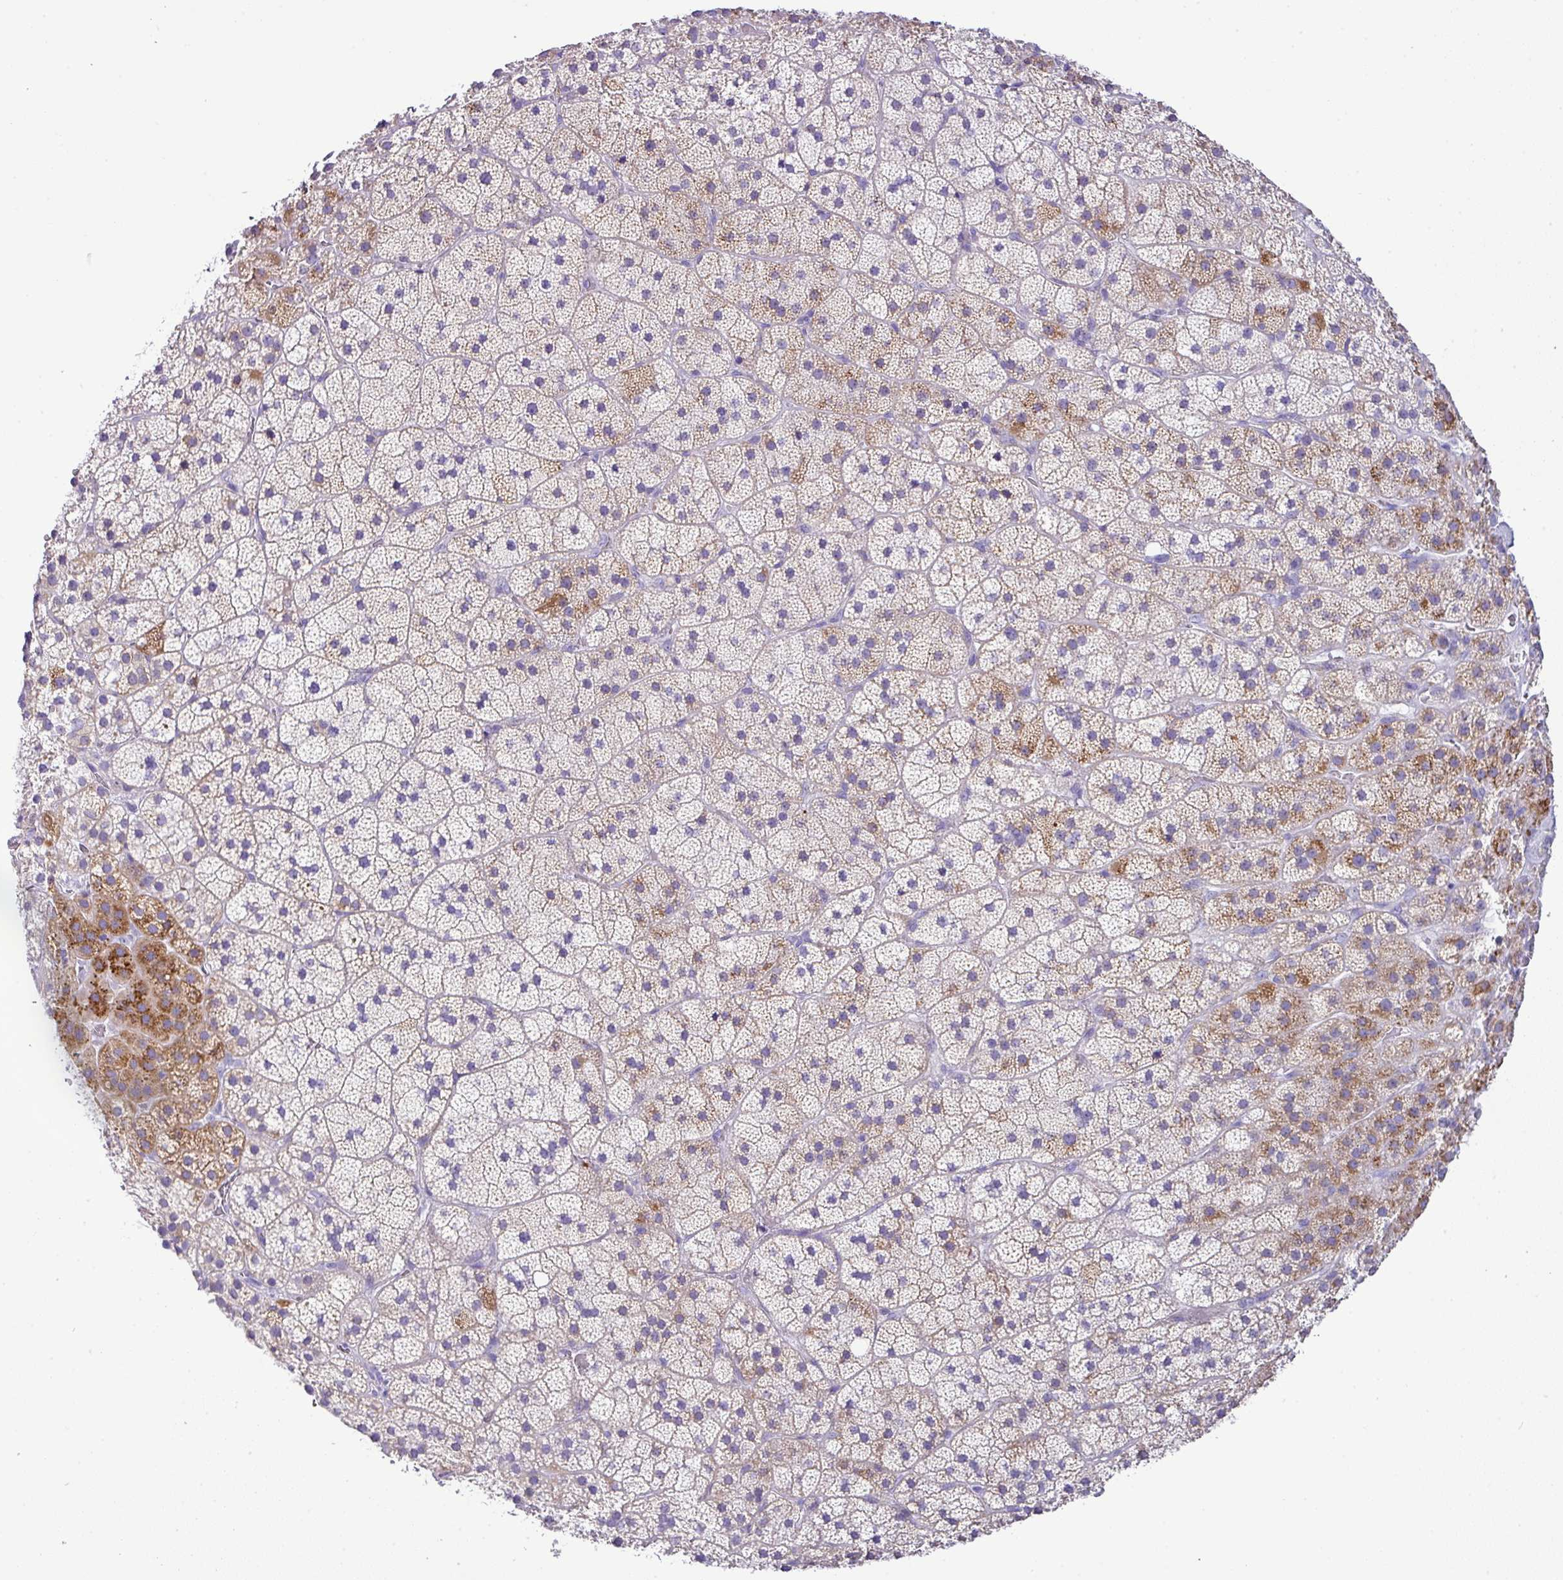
{"staining": {"intensity": "moderate", "quantity": "25%-75%", "location": "cytoplasmic/membranous"}, "tissue": "adrenal gland", "cell_type": "Glandular cells", "image_type": "normal", "snomed": [{"axis": "morphology", "description": "Normal tissue, NOS"}, {"axis": "topography", "description": "Adrenal gland"}], "caption": "A brown stain labels moderate cytoplasmic/membranous staining of a protein in glandular cells of benign human adrenal gland. Ihc stains the protein of interest in brown and the nuclei are stained blue.", "gene": "PGAP4", "patient": {"sex": "male", "age": 57}}